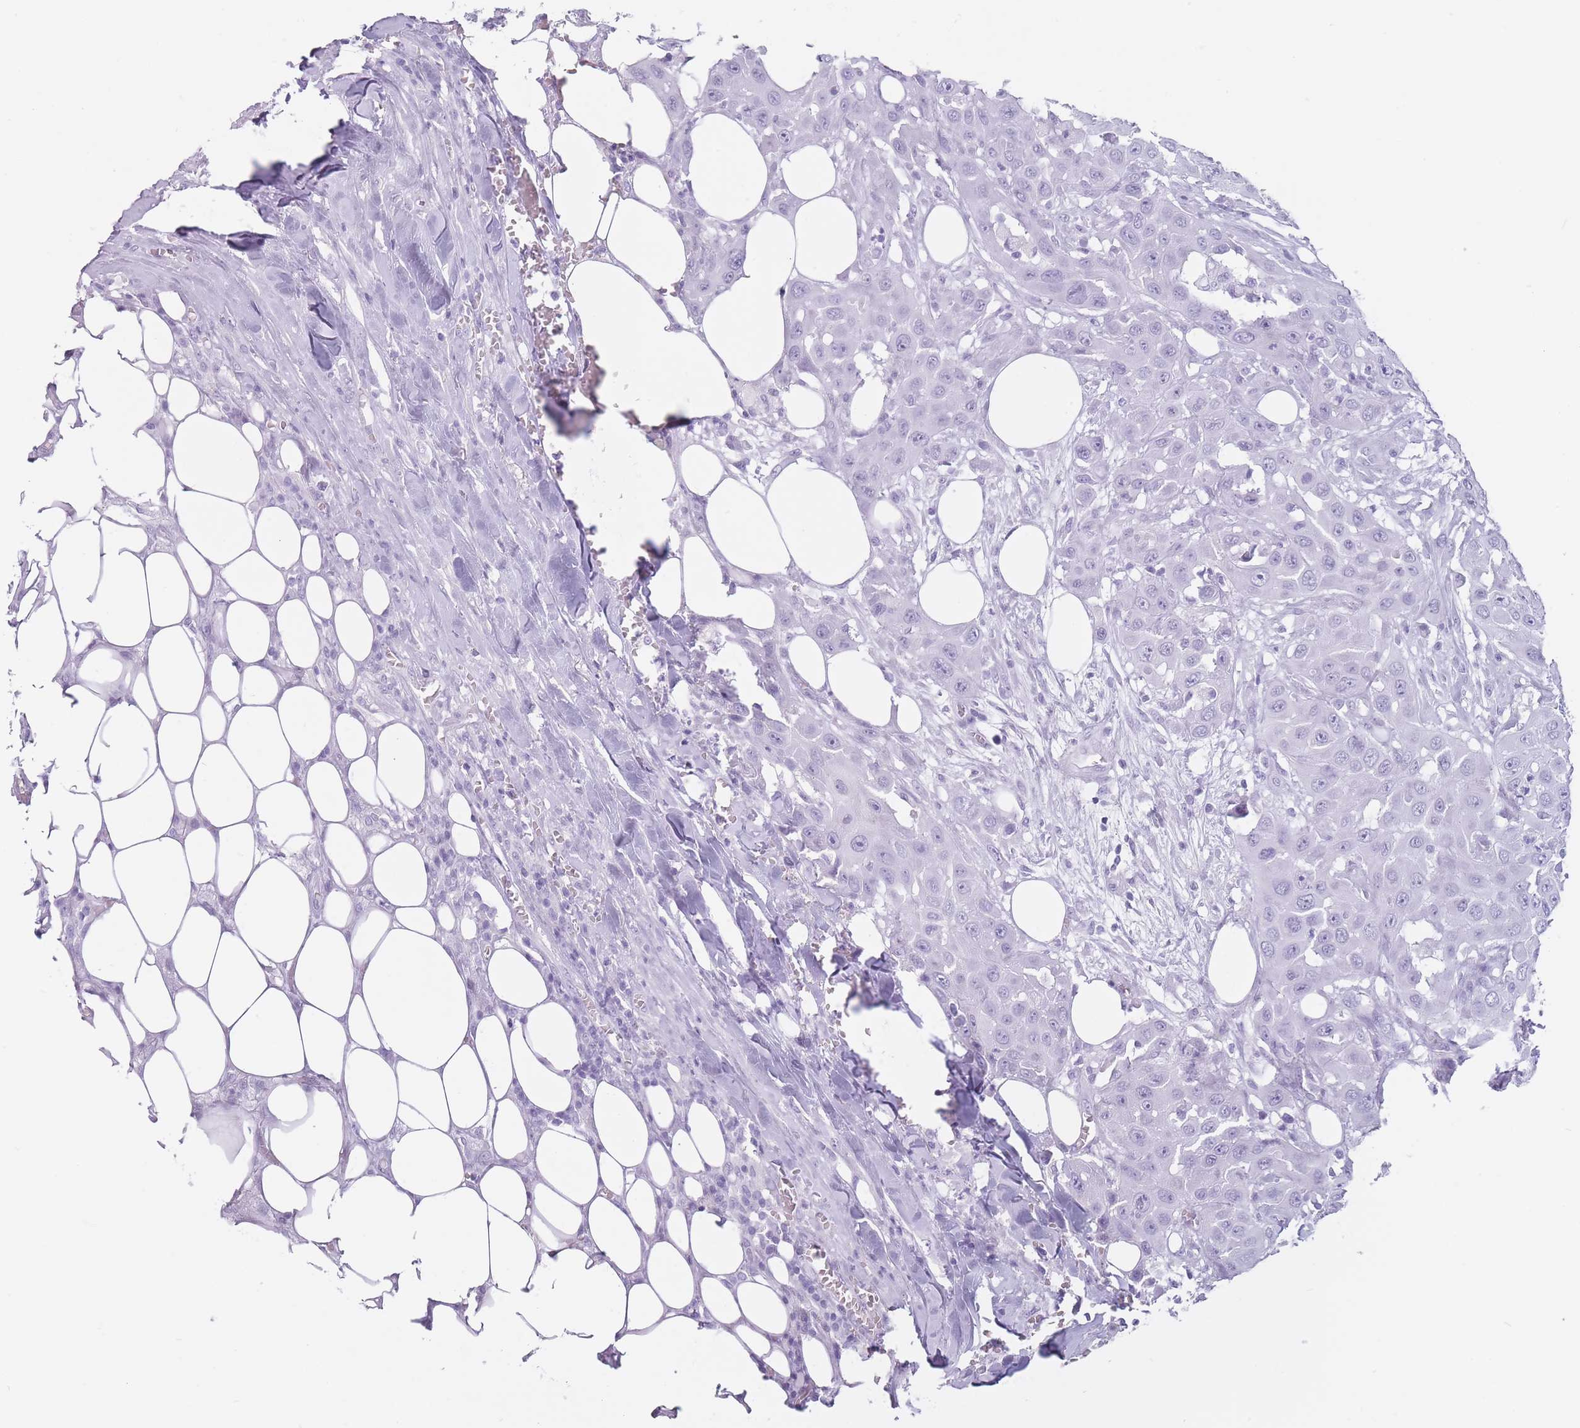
{"staining": {"intensity": "negative", "quantity": "none", "location": "none"}, "tissue": "head and neck cancer", "cell_type": "Tumor cells", "image_type": "cancer", "snomed": [{"axis": "morphology", "description": "Squamous cell carcinoma, NOS"}, {"axis": "topography", "description": "Head-Neck"}], "caption": "This is an immunohistochemistry (IHC) histopathology image of head and neck squamous cell carcinoma. There is no positivity in tumor cells.", "gene": "PNMA3", "patient": {"sex": "male", "age": 81}}